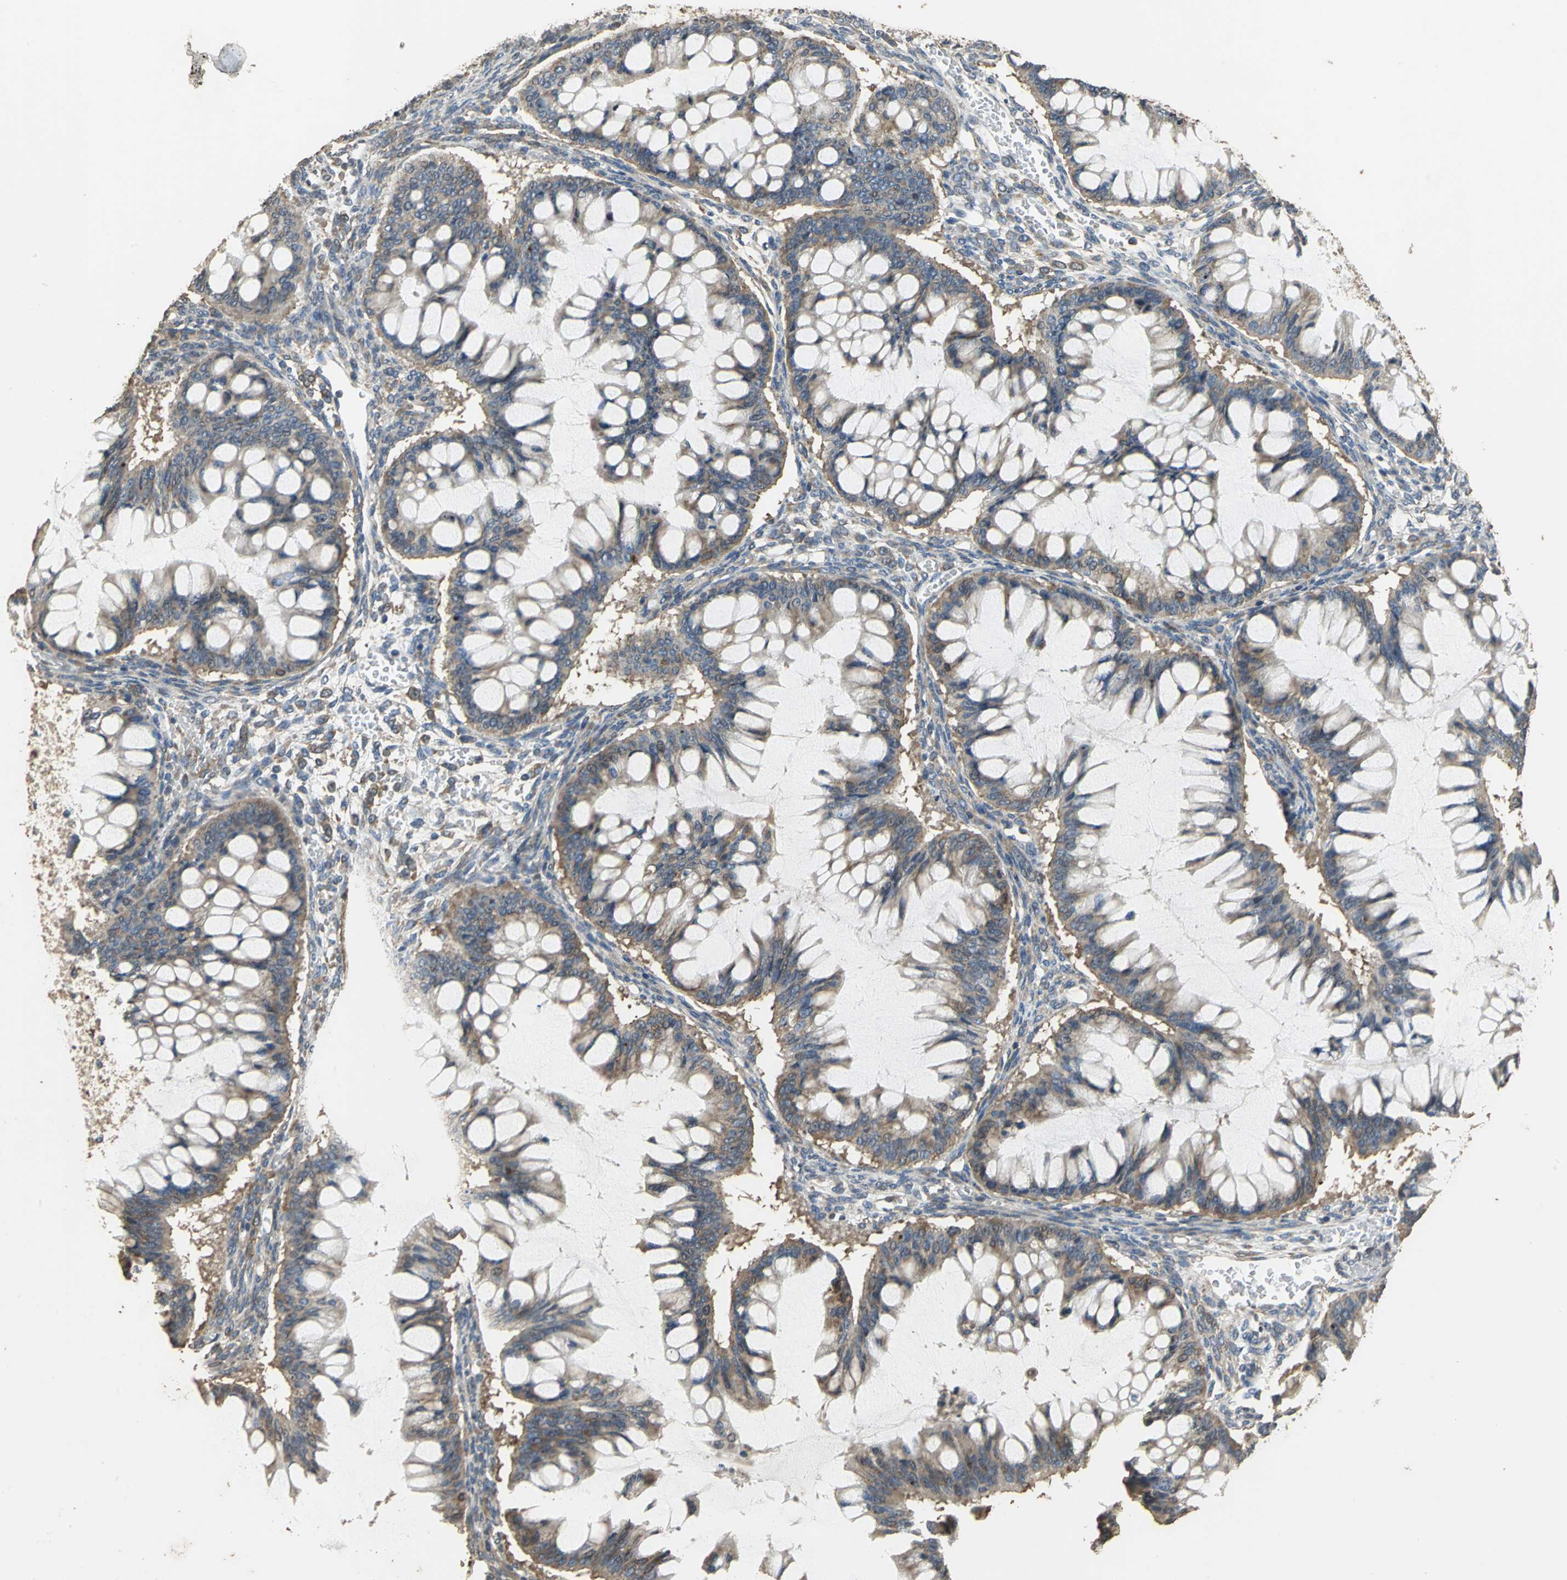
{"staining": {"intensity": "weak", "quantity": ">75%", "location": "cytoplasmic/membranous"}, "tissue": "ovarian cancer", "cell_type": "Tumor cells", "image_type": "cancer", "snomed": [{"axis": "morphology", "description": "Cystadenocarcinoma, mucinous, NOS"}, {"axis": "topography", "description": "Ovary"}], "caption": "A brown stain shows weak cytoplasmic/membranous positivity of a protein in ovarian cancer (mucinous cystadenocarcinoma) tumor cells.", "gene": "ACSL4", "patient": {"sex": "female", "age": 73}}